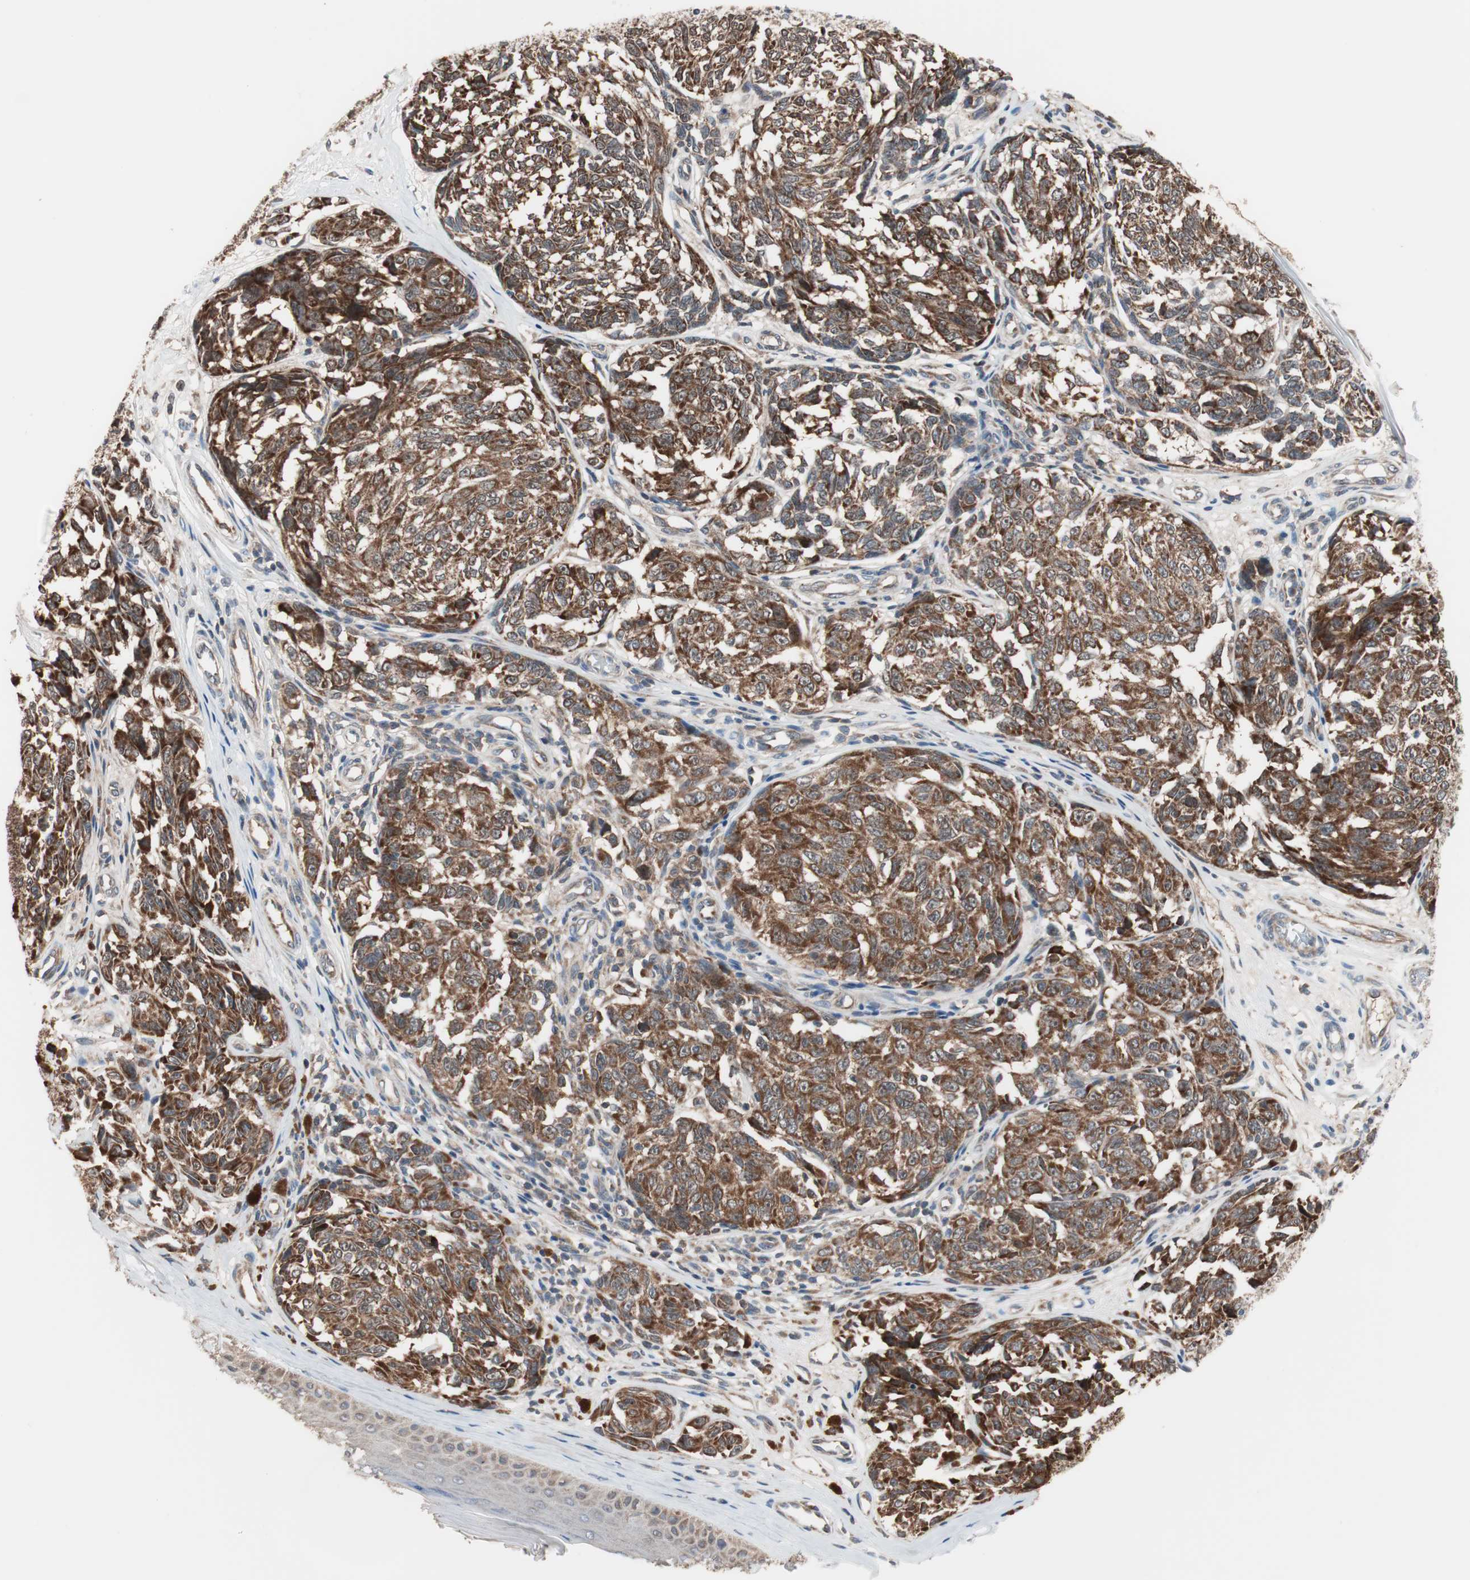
{"staining": {"intensity": "strong", "quantity": ">75%", "location": "cytoplasmic/membranous"}, "tissue": "melanoma", "cell_type": "Tumor cells", "image_type": "cancer", "snomed": [{"axis": "morphology", "description": "Malignant melanoma, NOS"}, {"axis": "topography", "description": "Skin"}], "caption": "Human melanoma stained with a brown dye reveals strong cytoplasmic/membranous positive positivity in approximately >75% of tumor cells.", "gene": "HMBS", "patient": {"sex": "female", "age": 64}}